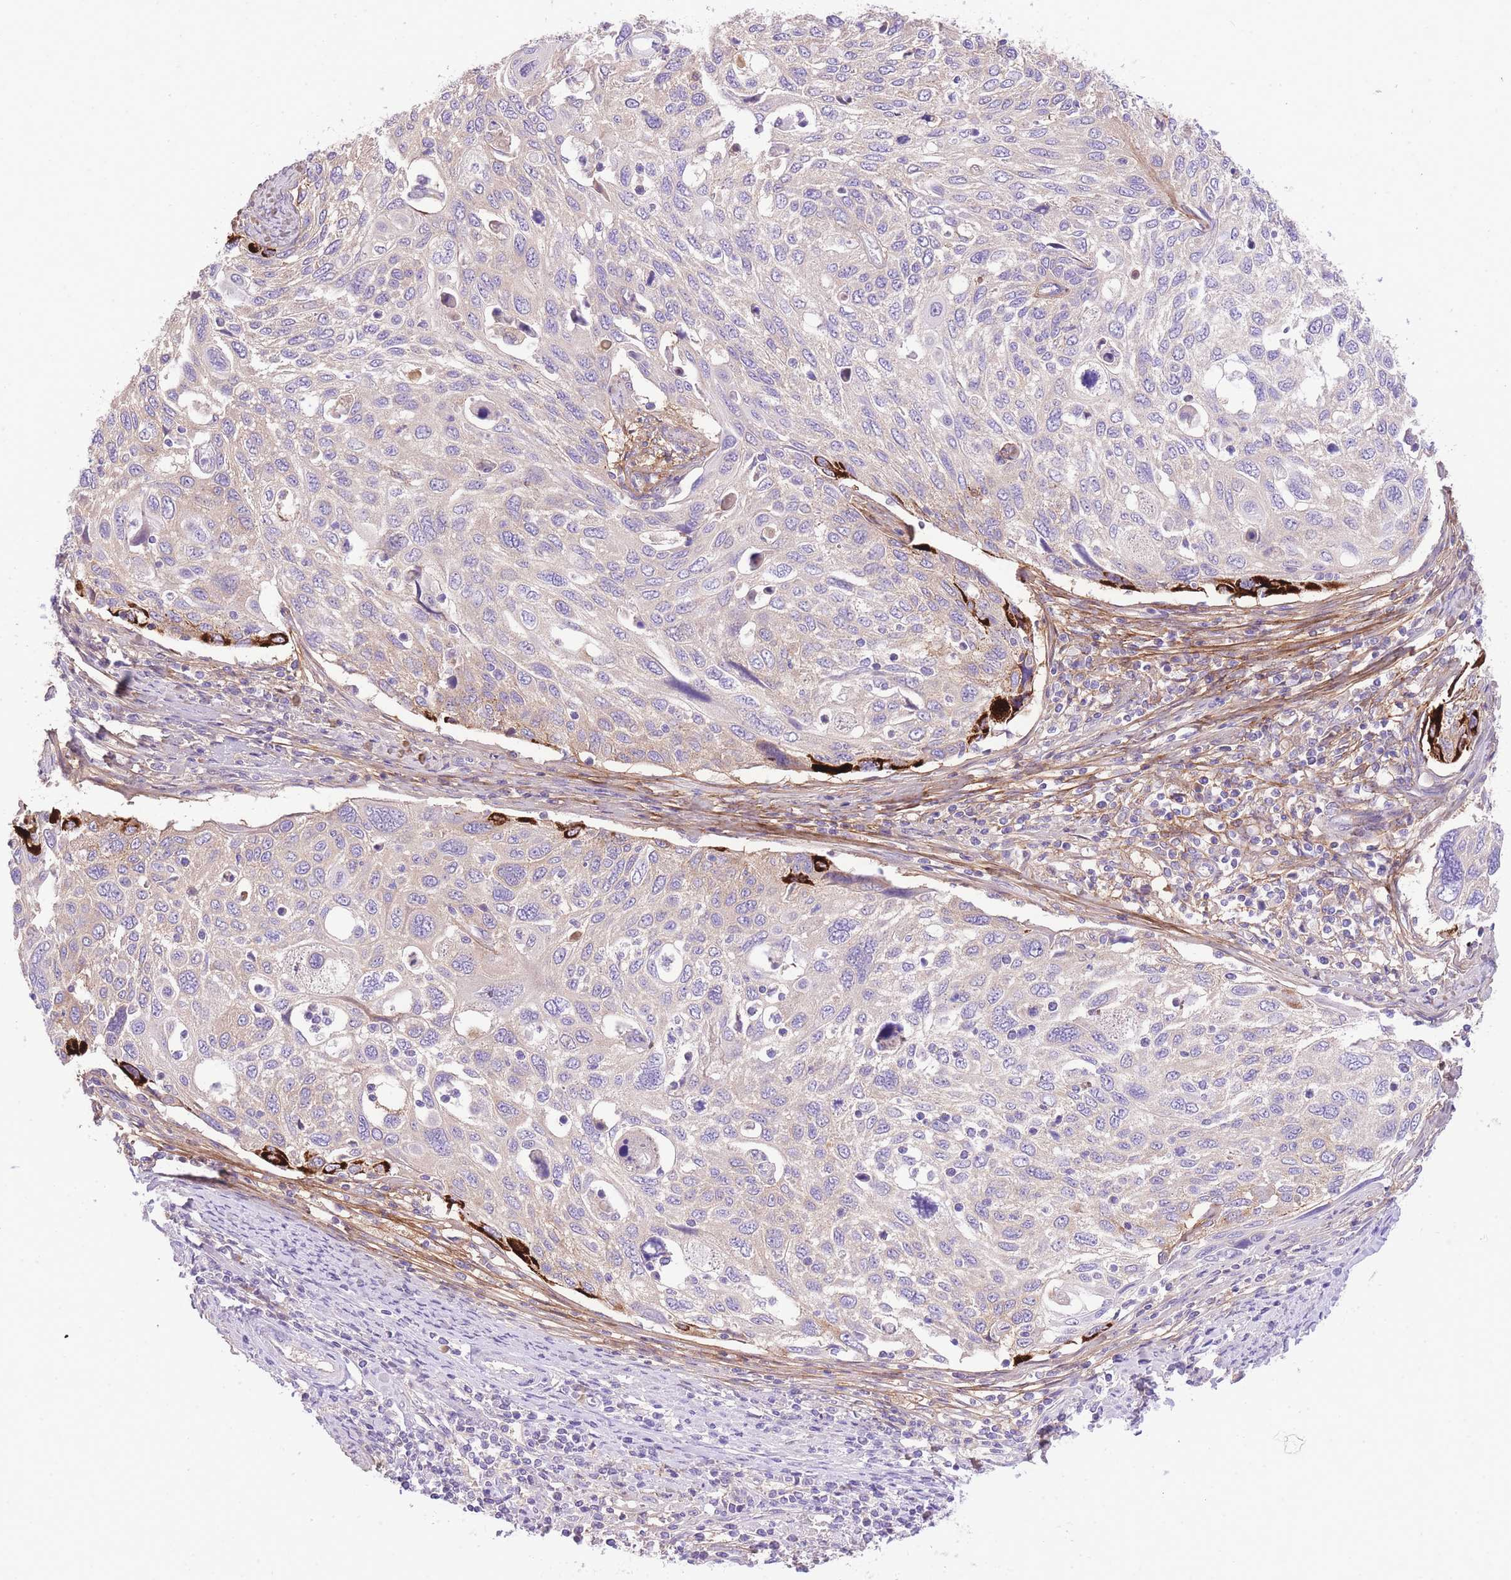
{"staining": {"intensity": "strong", "quantity": "<25%", "location": "cytoplasmic/membranous"}, "tissue": "cervical cancer", "cell_type": "Tumor cells", "image_type": "cancer", "snomed": [{"axis": "morphology", "description": "Squamous cell carcinoma, NOS"}, {"axis": "topography", "description": "Cervix"}], "caption": "Strong cytoplasmic/membranous expression is appreciated in approximately <25% of tumor cells in cervical cancer.", "gene": "LIPH", "patient": {"sex": "female", "age": 70}}